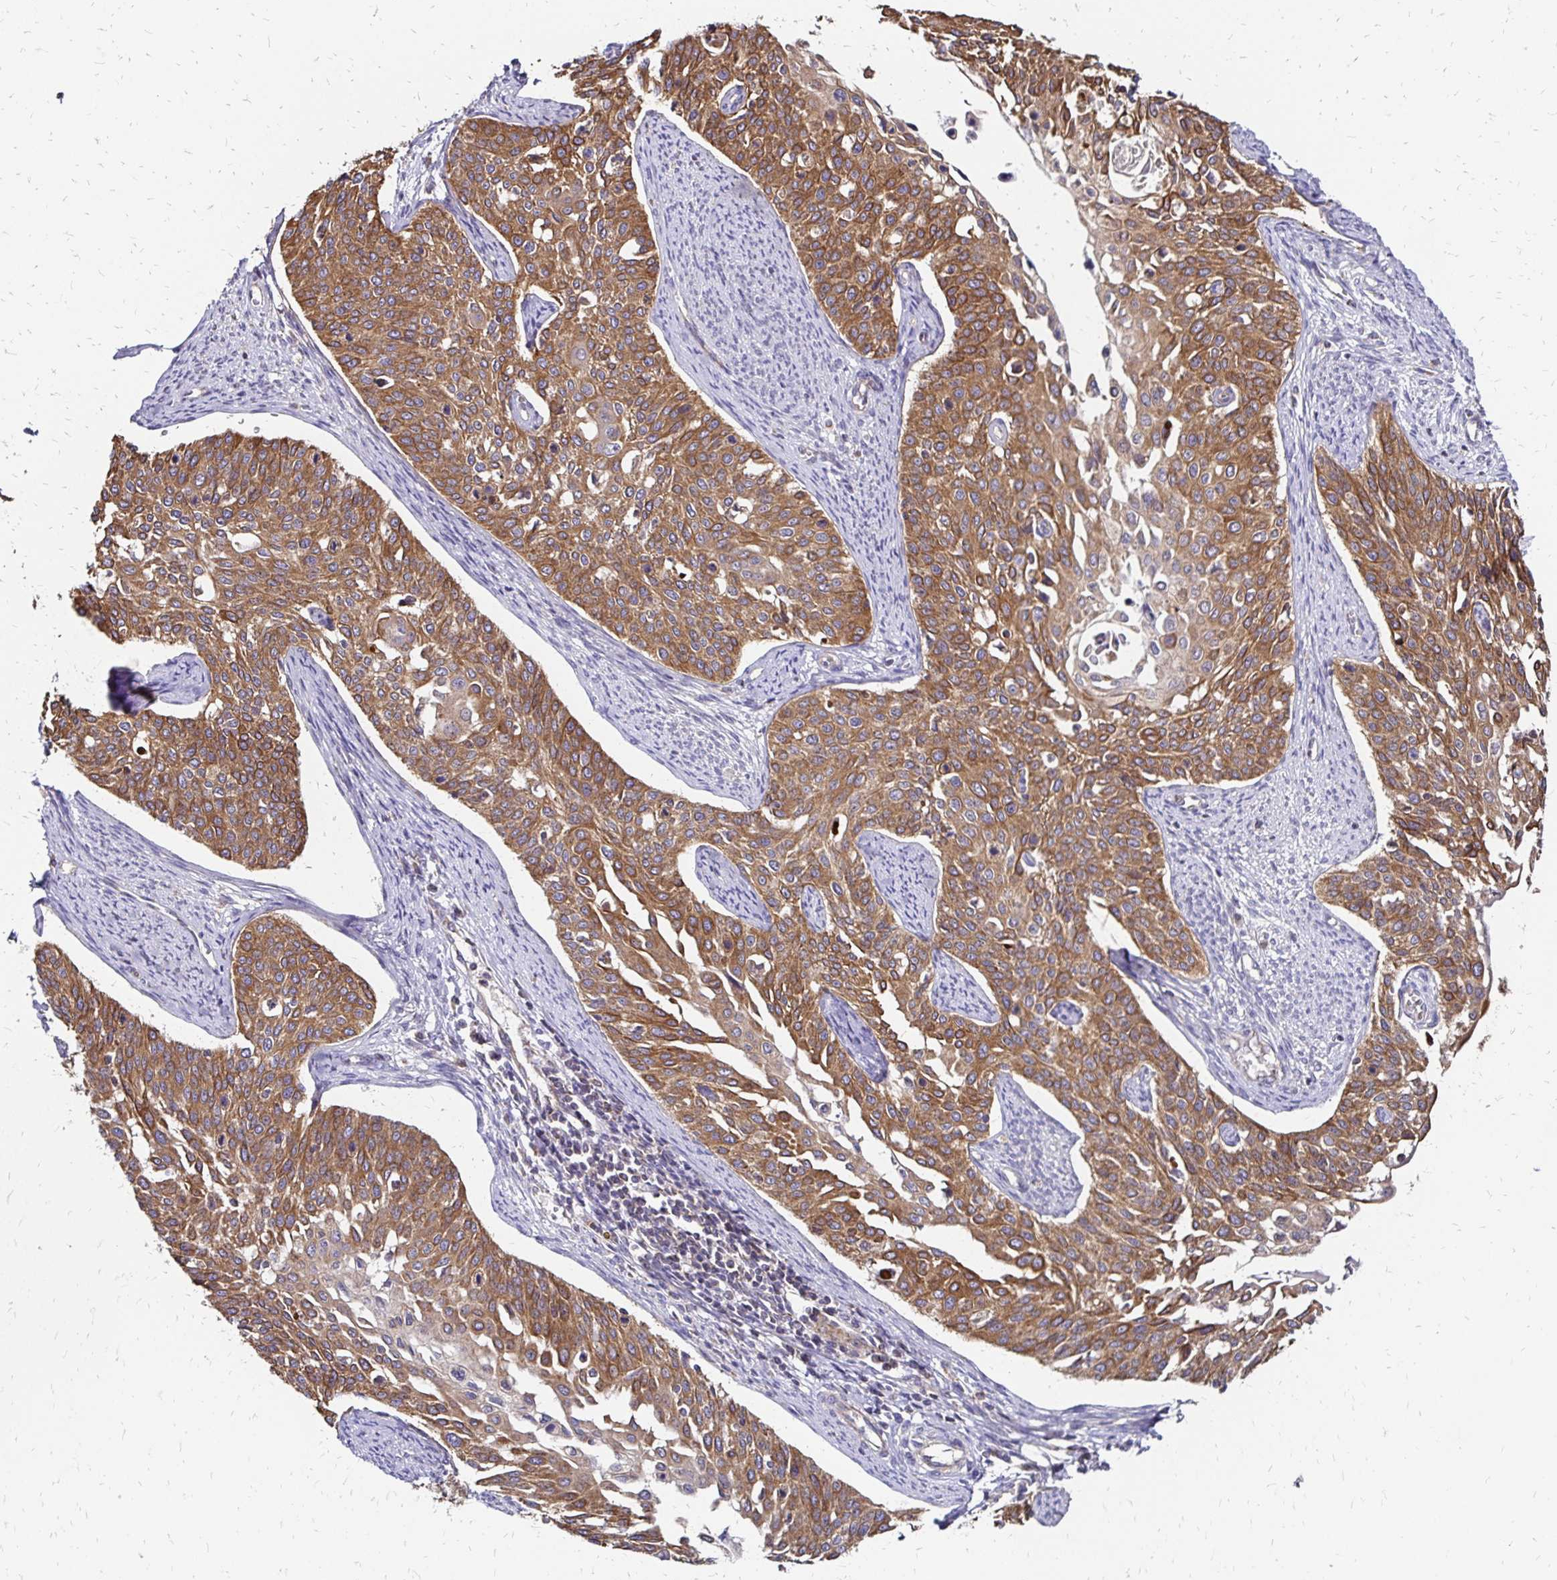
{"staining": {"intensity": "moderate", "quantity": ">75%", "location": "cytoplasmic/membranous"}, "tissue": "cervical cancer", "cell_type": "Tumor cells", "image_type": "cancer", "snomed": [{"axis": "morphology", "description": "Squamous cell carcinoma, NOS"}, {"axis": "topography", "description": "Cervix"}], "caption": "The photomicrograph displays immunohistochemical staining of cervical cancer (squamous cell carcinoma). There is moderate cytoplasmic/membranous expression is identified in approximately >75% of tumor cells.", "gene": "ZW10", "patient": {"sex": "female", "age": 44}}